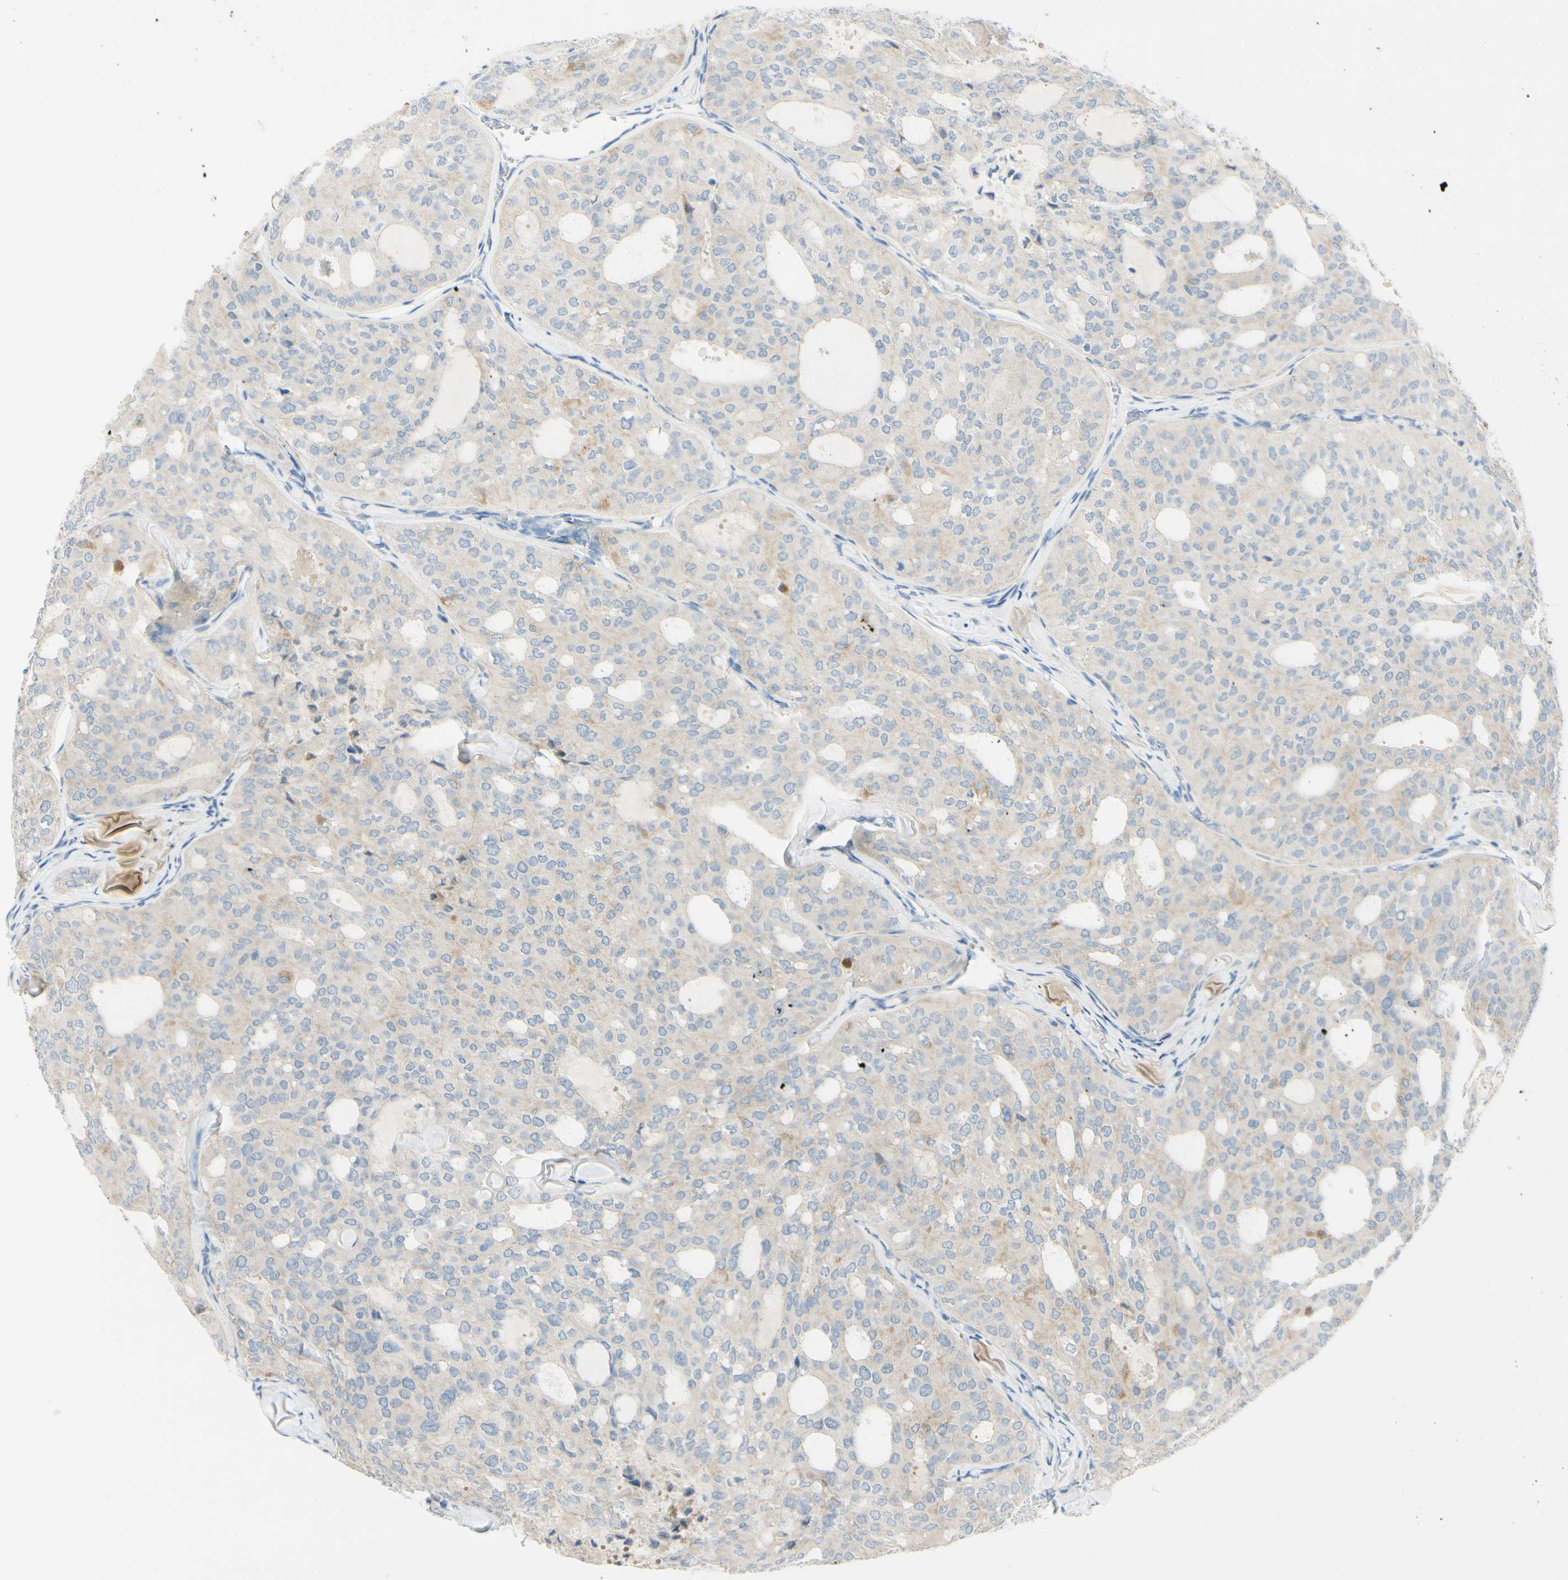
{"staining": {"intensity": "weak", "quantity": "25%-75%", "location": "cytoplasmic/membranous"}, "tissue": "thyroid cancer", "cell_type": "Tumor cells", "image_type": "cancer", "snomed": [{"axis": "morphology", "description": "Follicular adenoma carcinoma, NOS"}, {"axis": "topography", "description": "Thyroid gland"}], "caption": "Protein analysis of thyroid follicular adenoma carcinoma tissue exhibits weak cytoplasmic/membranous positivity in about 25%-75% of tumor cells.", "gene": "GALNT5", "patient": {"sex": "male", "age": 75}}